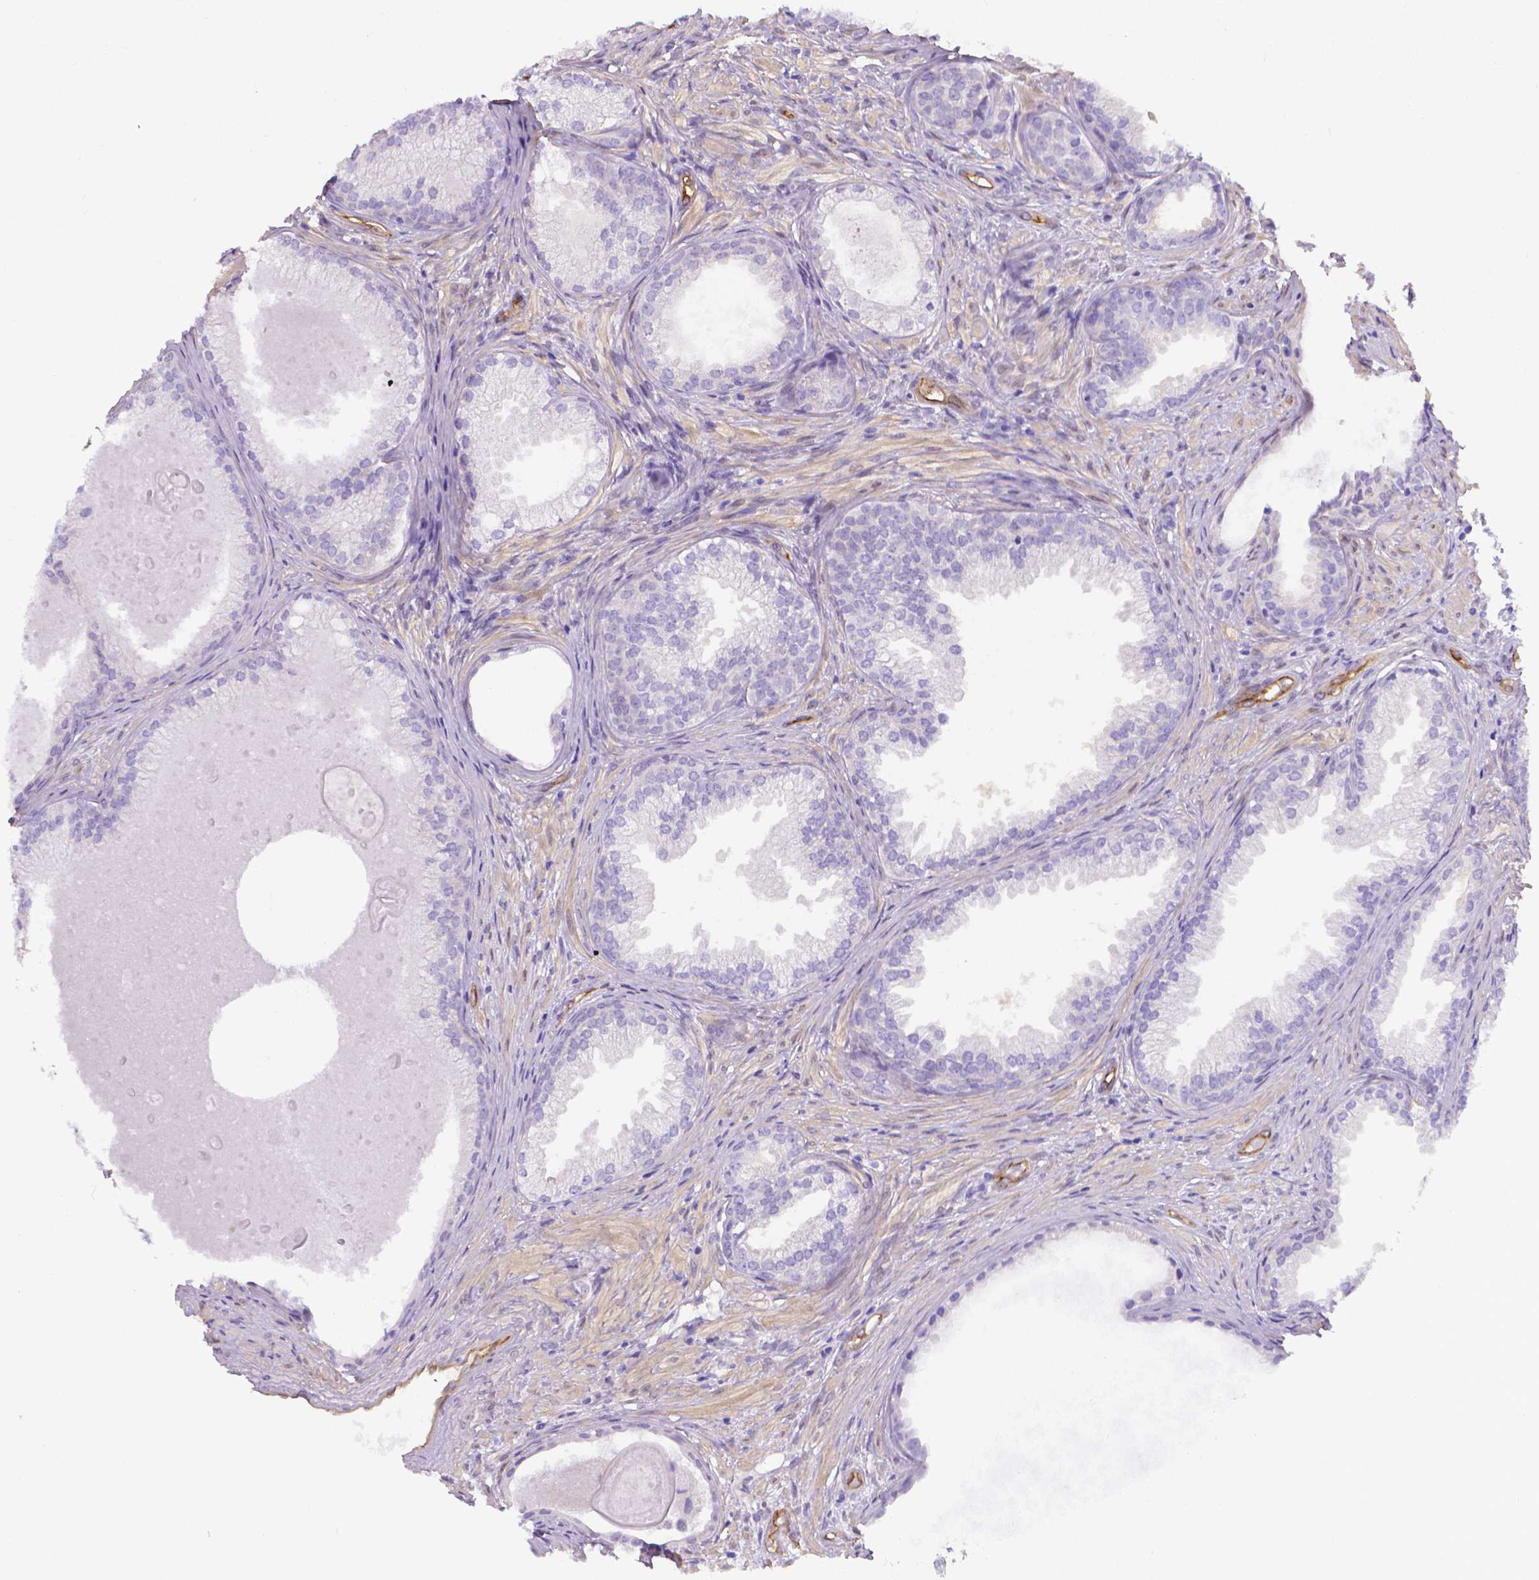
{"staining": {"intensity": "negative", "quantity": "none", "location": "none"}, "tissue": "prostate cancer", "cell_type": "Tumor cells", "image_type": "cancer", "snomed": [{"axis": "morphology", "description": "Adenocarcinoma, High grade"}, {"axis": "topography", "description": "Prostate"}], "caption": "The histopathology image displays no significant staining in tumor cells of prostate cancer.", "gene": "CLIC4", "patient": {"sex": "male", "age": 83}}